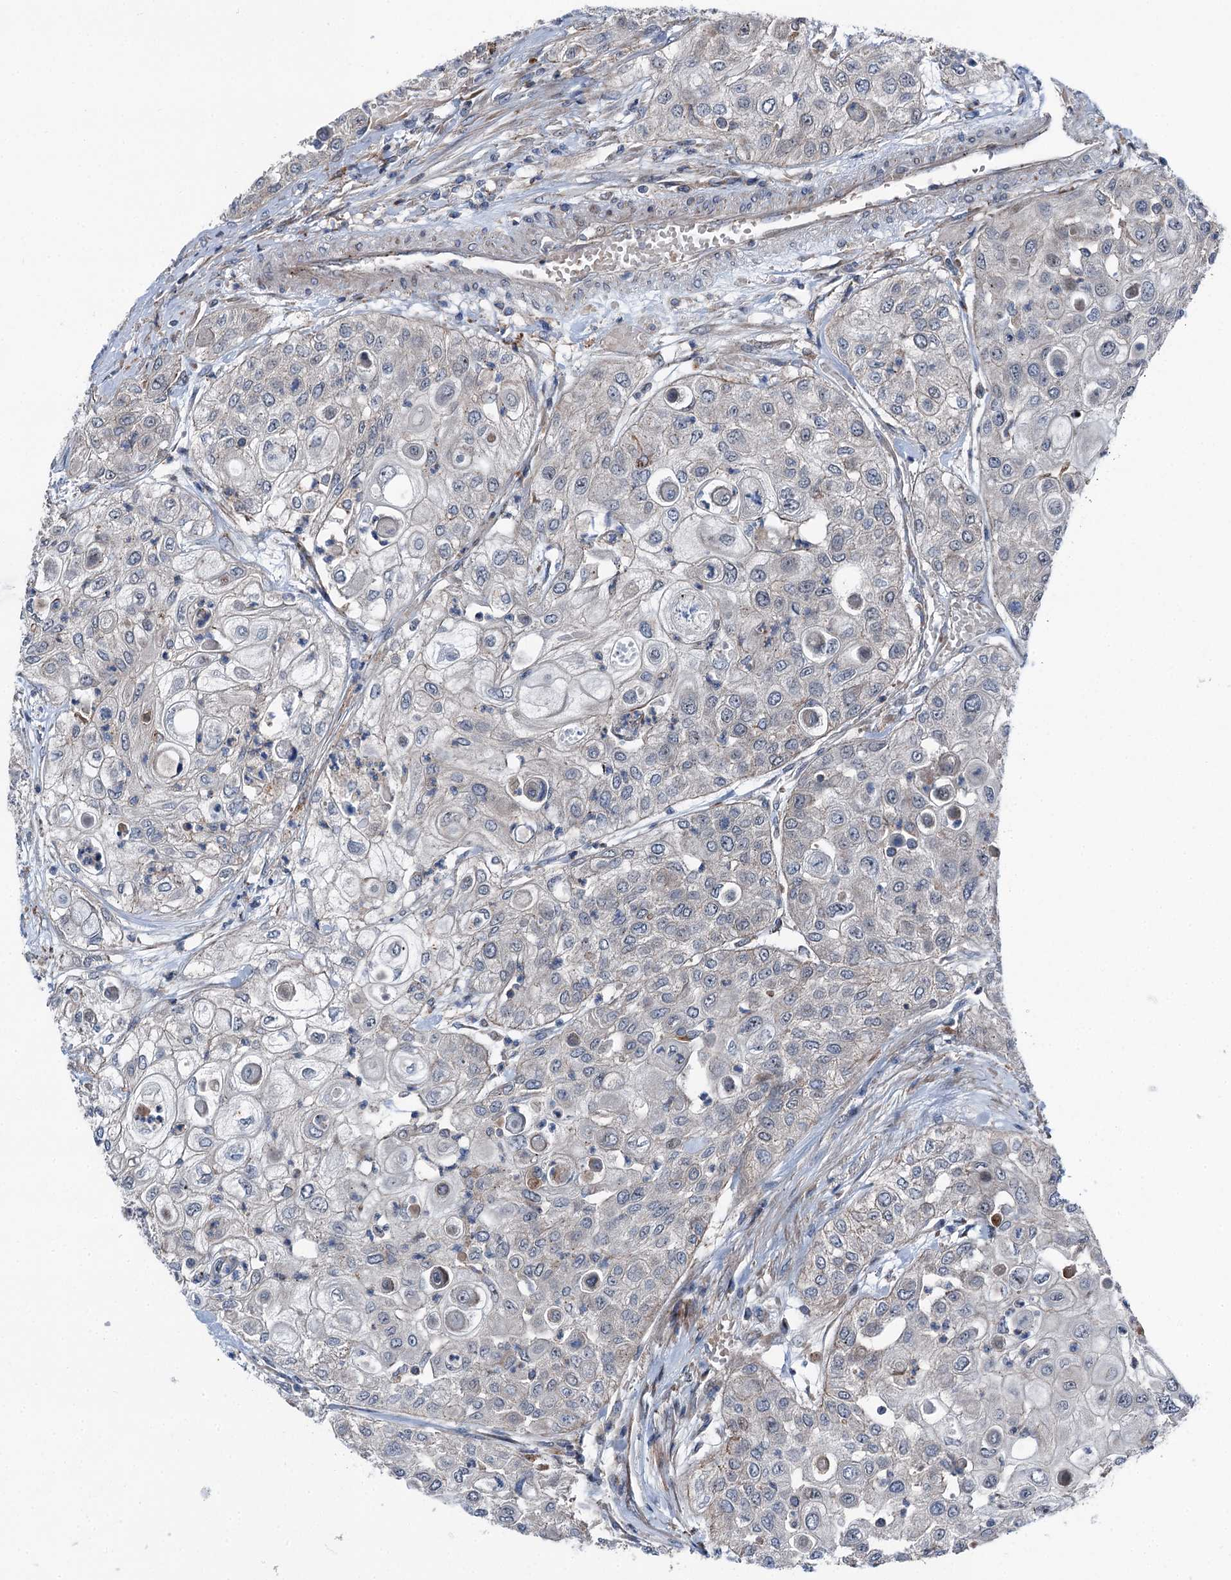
{"staining": {"intensity": "negative", "quantity": "none", "location": "none"}, "tissue": "urothelial cancer", "cell_type": "Tumor cells", "image_type": "cancer", "snomed": [{"axis": "morphology", "description": "Urothelial carcinoma, High grade"}, {"axis": "topography", "description": "Urinary bladder"}], "caption": "A histopathology image of human urothelial carcinoma (high-grade) is negative for staining in tumor cells.", "gene": "POLR1D", "patient": {"sex": "female", "age": 79}}